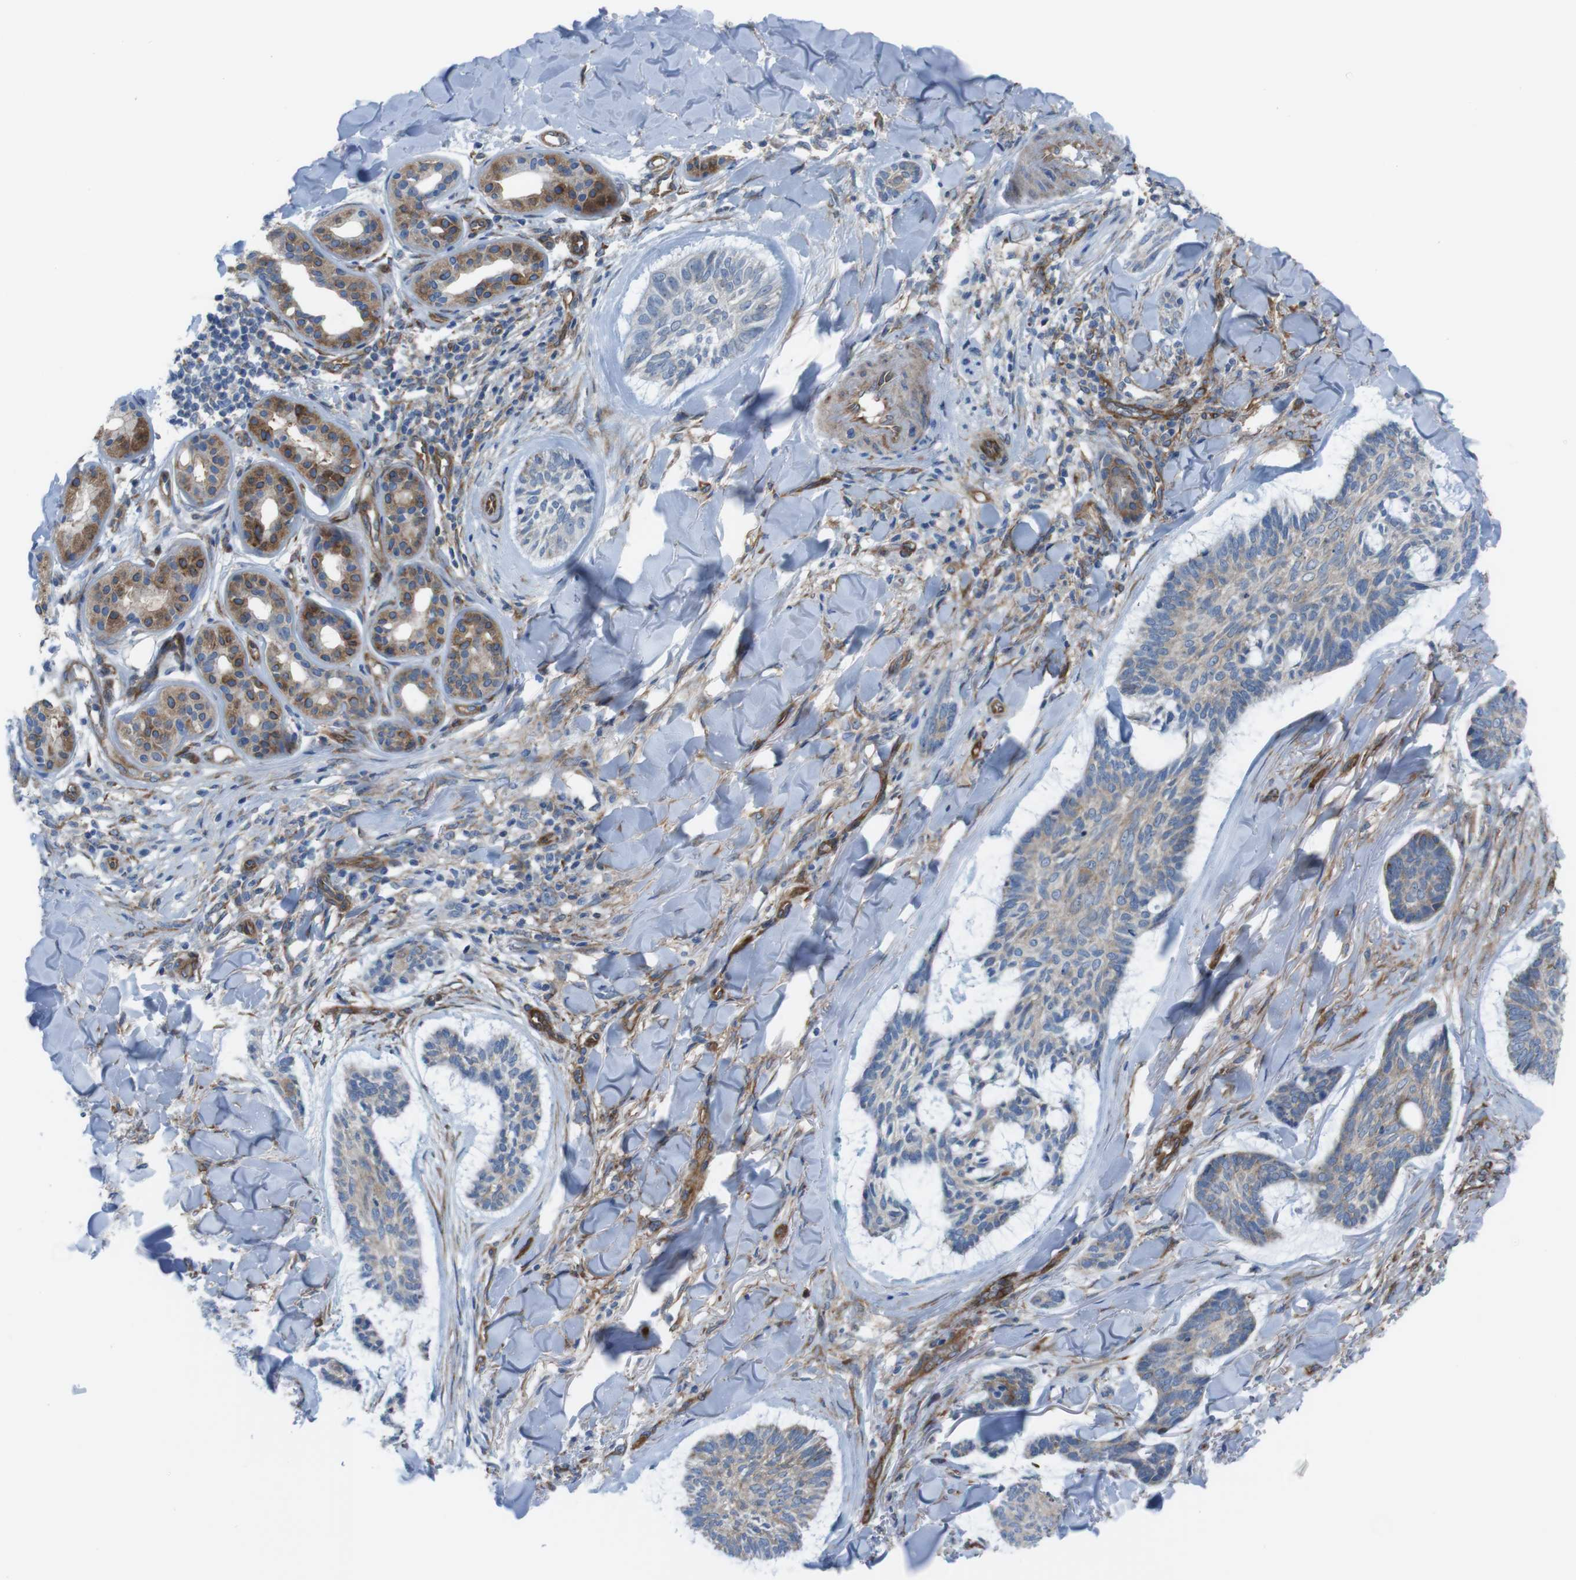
{"staining": {"intensity": "weak", "quantity": ">75%", "location": "cytoplasmic/membranous"}, "tissue": "skin cancer", "cell_type": "Tumor cells", "image_type": "cancer", "snomed": [{"axis": "morphology", "description": "Basal cell carcinoma"}, {"axis": "topography", "description": "Skin"}], "caption": "DAB immunohistochemical staining of skin cancer demonstrates weak cytoplasmic/membranous protein staining in approximately >75% of tumor cells. The staining is performed using DAB brown chromogen to label protein expression. The nuclei are counter-stained blue using hematoxylin.", "gene": "DIAPH2", "patient": {"sex": "male", "age": 43}}